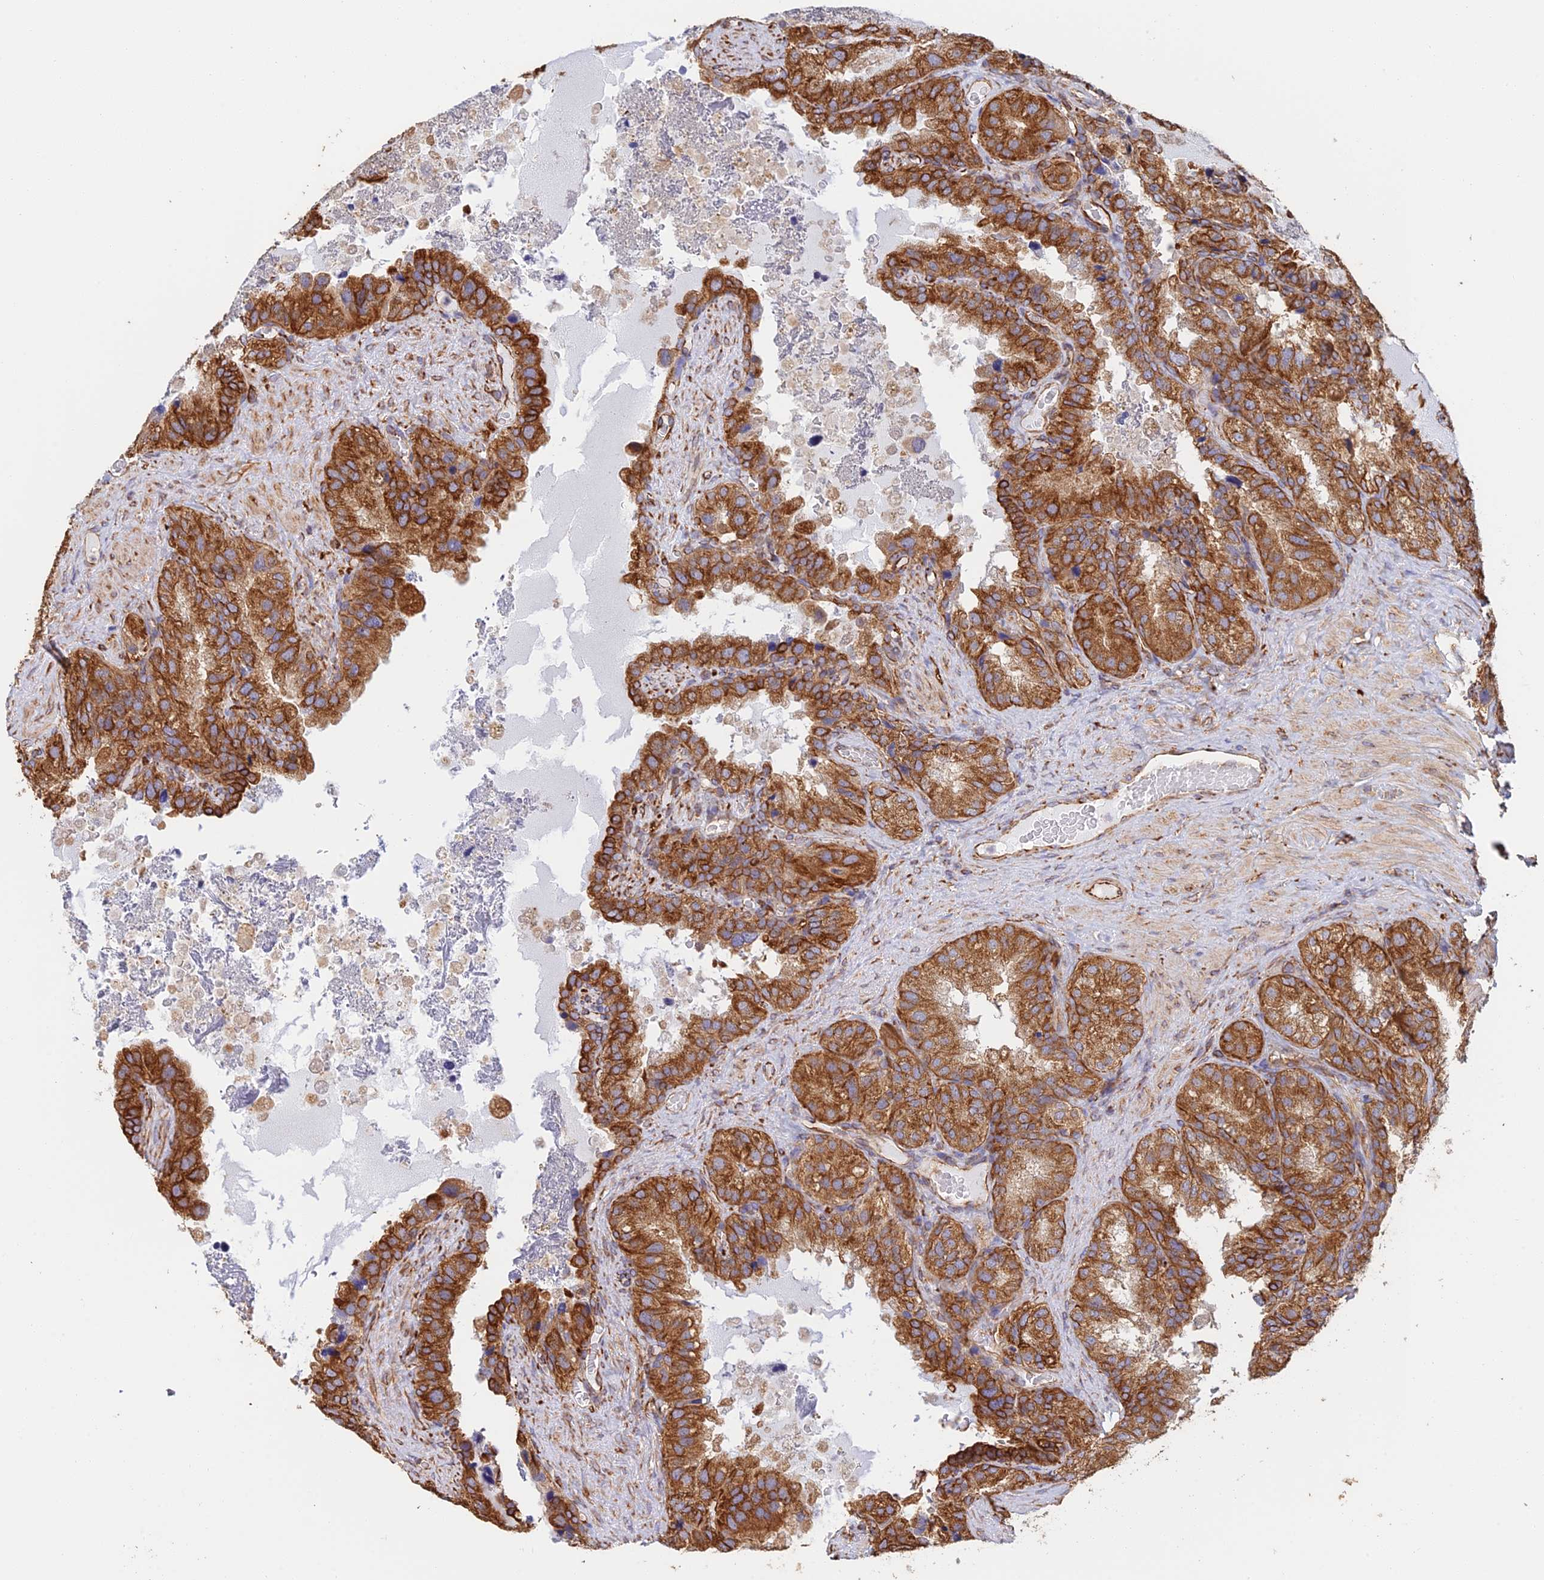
{"staining": {"intensity": "strong", "quantity": ">75%", "location": "cytoplasmic/membranous"}, "tissue": "seminal vesicle", "cell_type": "Glandular cells", "image_type": "normal", "snomed": [{"axis": "morphology", "description": "Normal tissue, NOS"}, {"axis": "topography", "description": "Seminal veicle"}], "caption": "Brown immunohistochemical staining in unremarkable human seminal vesicle exhibits strong cytoplasmic/membranous positivity in about >75% of glandular cells. Ihc stains the protein of interest in brown and the nuclei are stained blue.", "gene": "WBP11", "patient": {"sex": "male", "age": 58}}